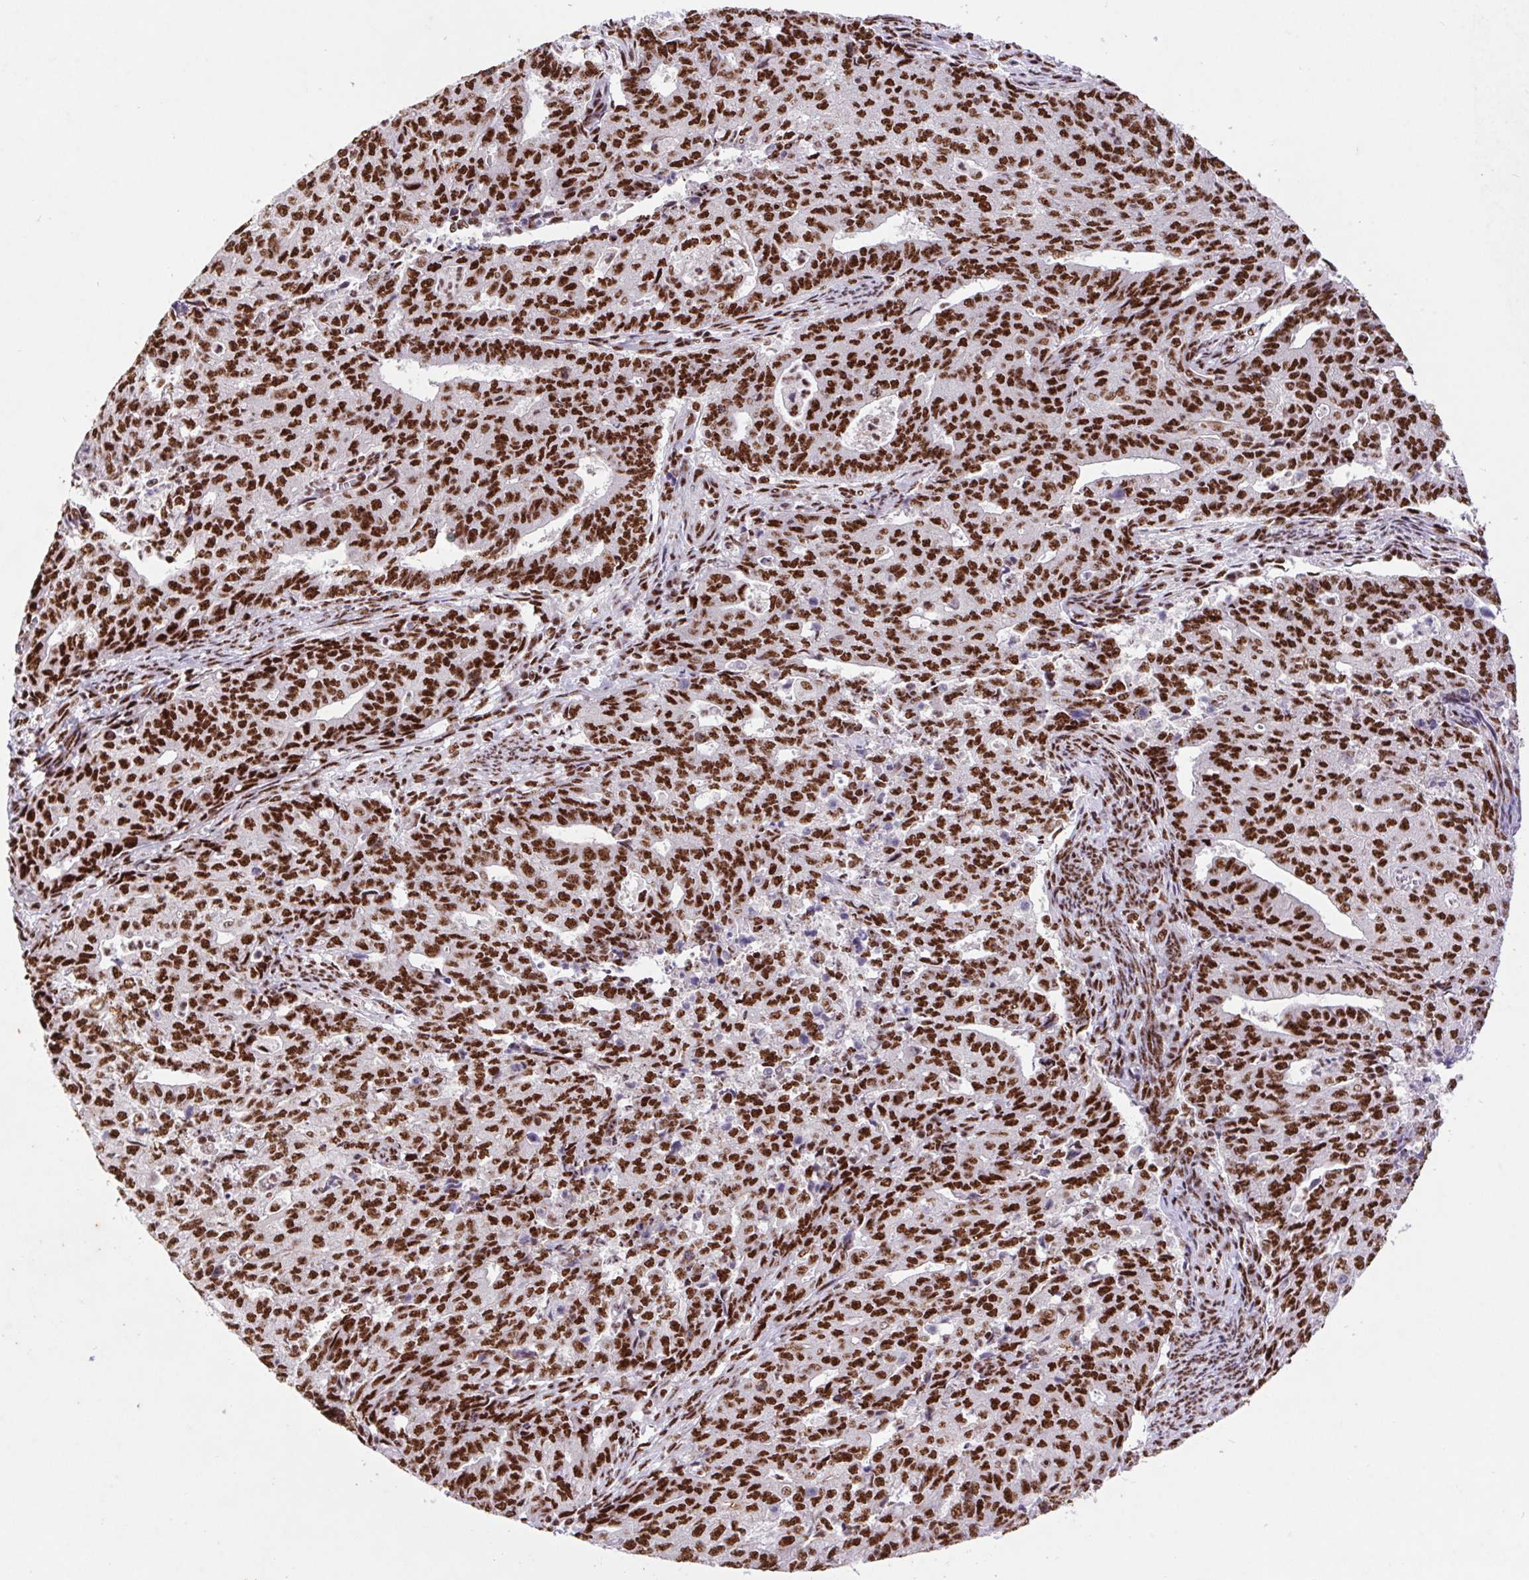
{"staining": {"intensity": "strong", "quantity": ">75%", "location": "nuclear"}, "tissue": "endometrial cancer", "cell_type": "Tumor cells", "image_type": "cancer", "snomed": [{"axis": "morphology", "description": "Adenocarcinoma, NOS"}, {"axis": "topography", "description": "Endometrium"}], "caption": "Strong nuclear staining for a protein is seen in about >75% of tumor cells of endometrial adenocarcinoma using immunohistochemistry (IHC).", "gene": "LDLRAD4", "patient": {"sex": "female", "age": 82}}